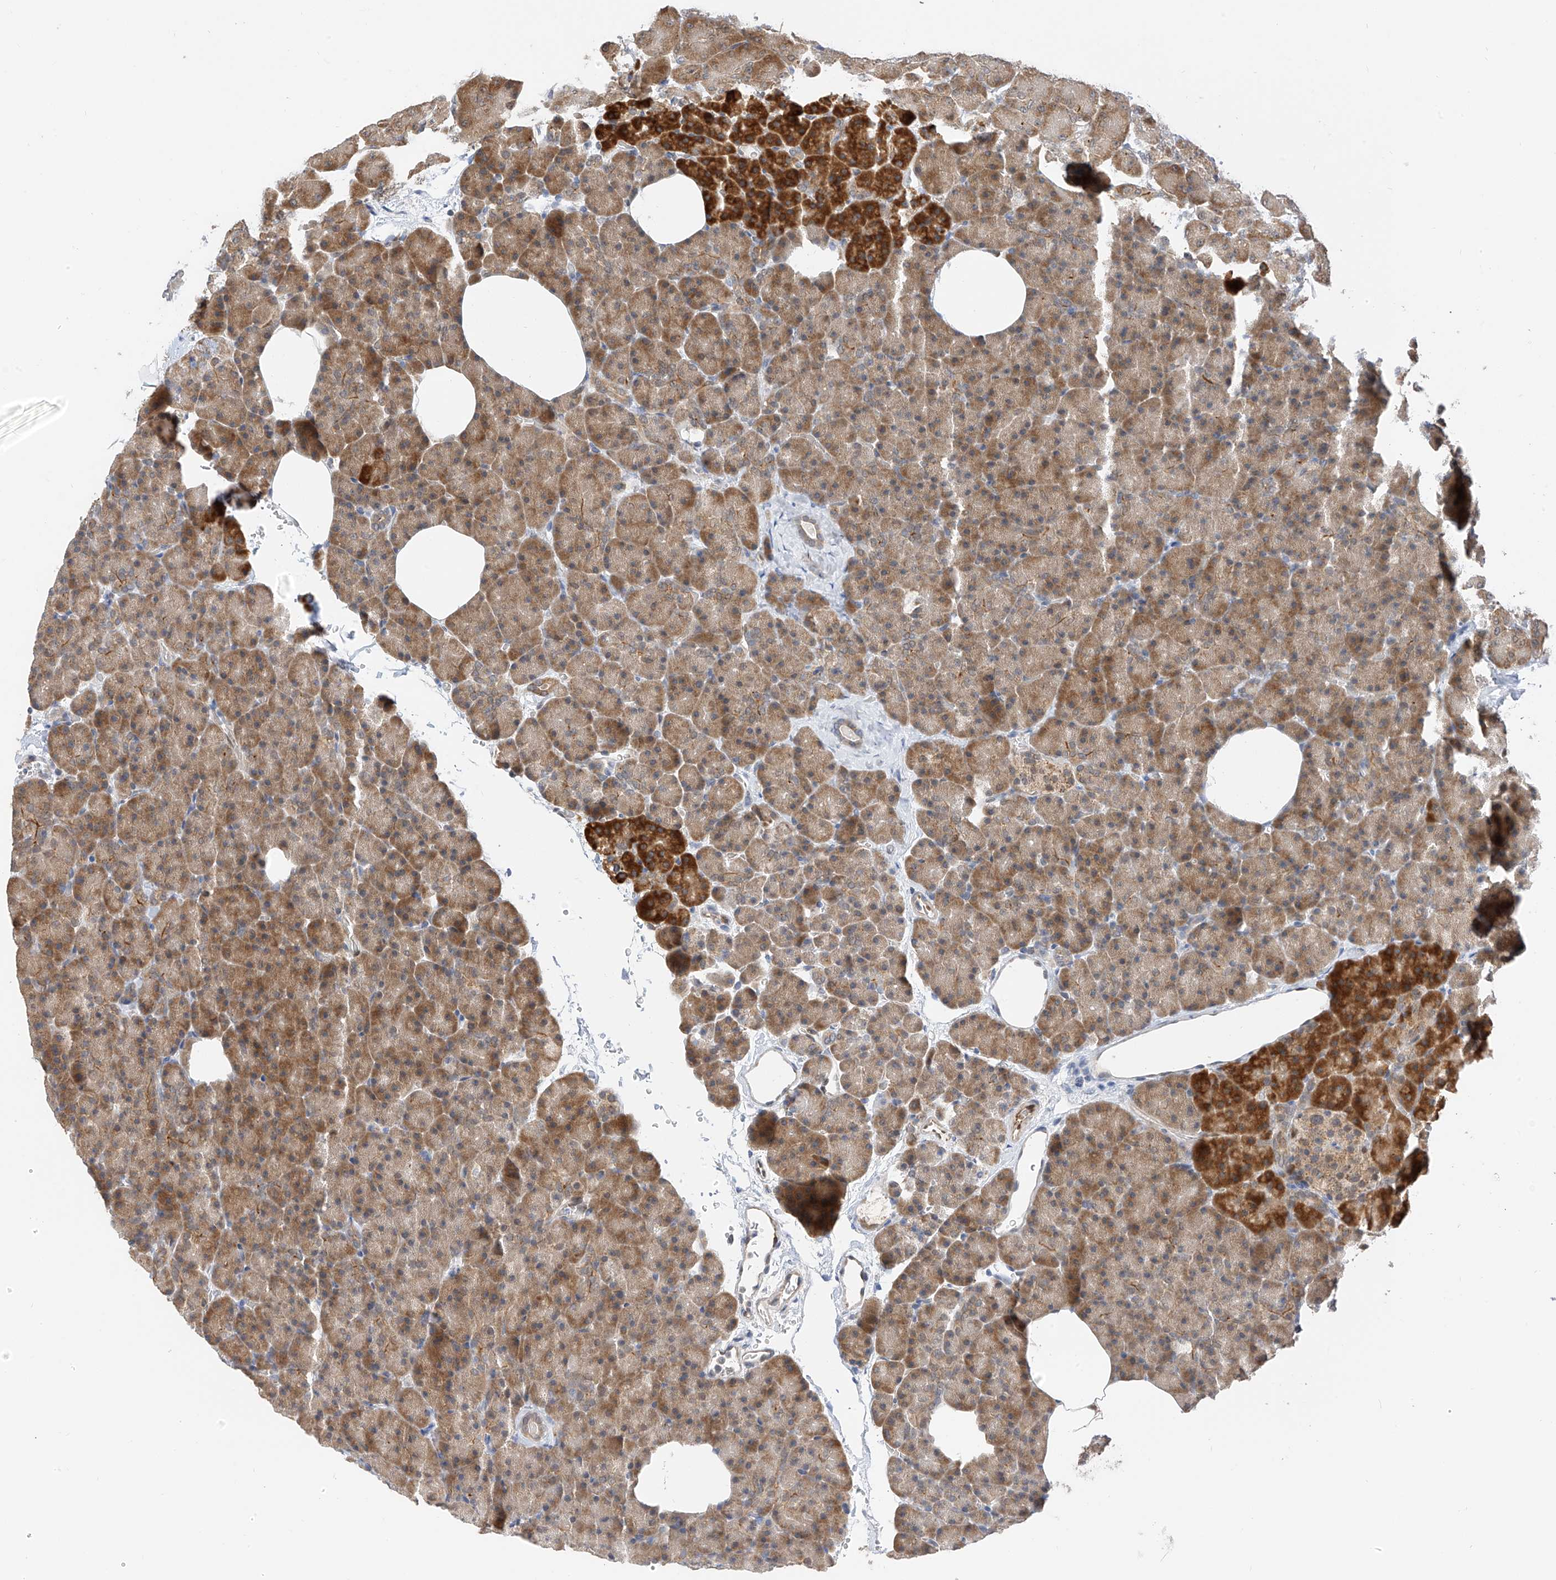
{"staining": {"intensity": "moderate", "quantity": ">75%", "location": "cytoplasmic/membranous"}, "tissue": "pancreas", "cell_type": "Exocrine glandular cells", "image_type": "normal", "snomed": [{"axis": "morphology", "description": "Normal tissue, NOS"}, {"axis": "morphology", "description": "Carcinoid, malignant, NOS"}, {"axis": "topography", "description": "Pancreas"}], "caption": "Brown immunohistochemical staining in unremarkable human pancreas displays moderate cytoplasmic/membranous expression in approximately >75% of exocrine glandular cells. The protein is stained brown, and the nuclei are stained in blue (DAB IHC with brightfield microscopy, high magnification).", "gene": "PPA2", "patient": {"sex": "female", "age": 35}}